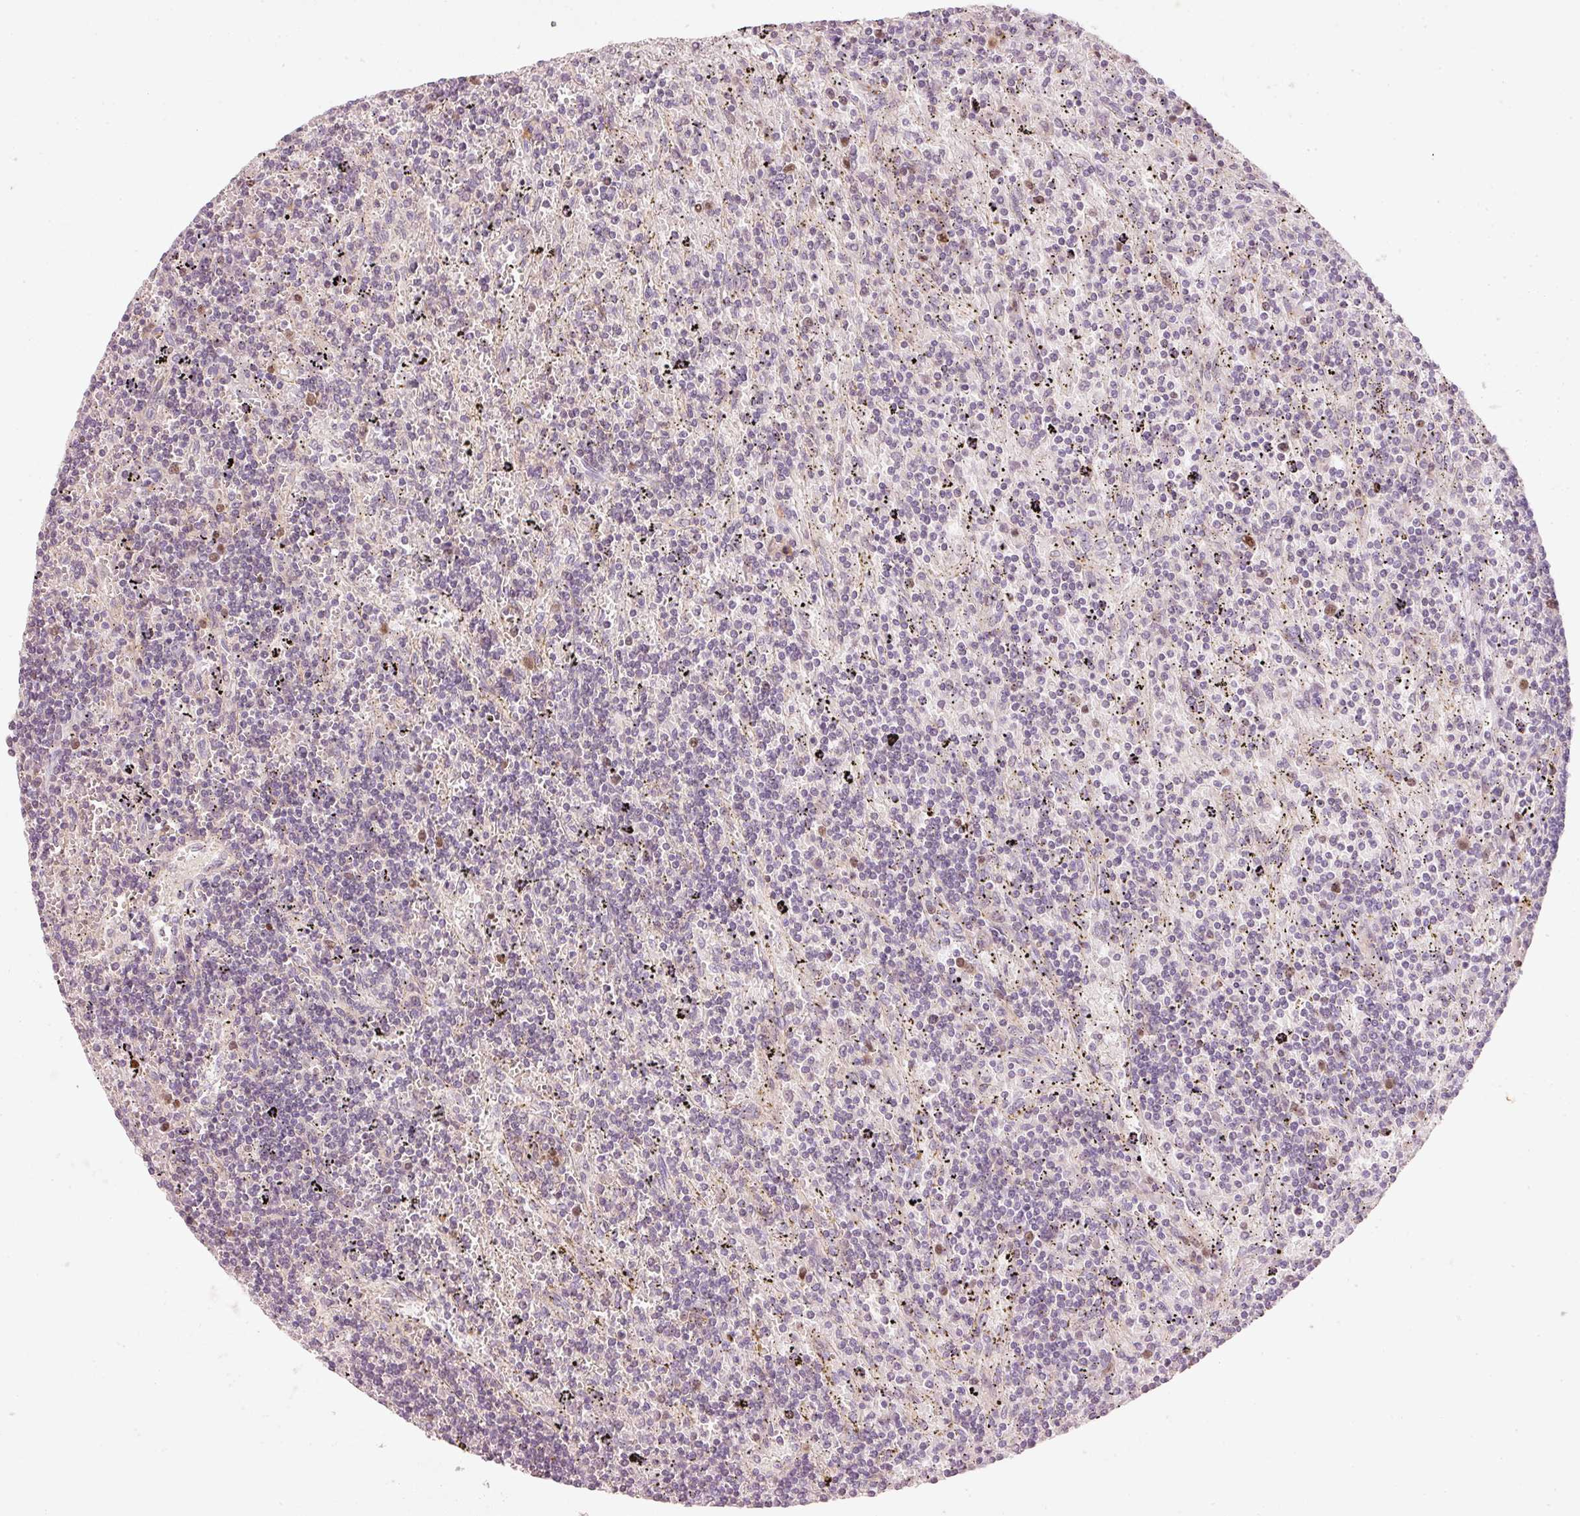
{"staining": {"intensity": "negative", "quantity": "none", "location": "none"}, "tissue": "lymphoma", "cell_type": "Tumor cells", "image_type": "cancer", "snomed": [{"axis": "morphology", "description": "Malignant lymphoma, non-Hodgkin's type, Low grade"}, {"axis": "topography", "description": "Spleen"}], "caption": "Immunohistochemistry (IHC) image of human lymphoma stained for a protein (brown), which displays no expression in tumor cells.", "gene": "TREX2", "patient": {"sex": "male", "age": 76}}